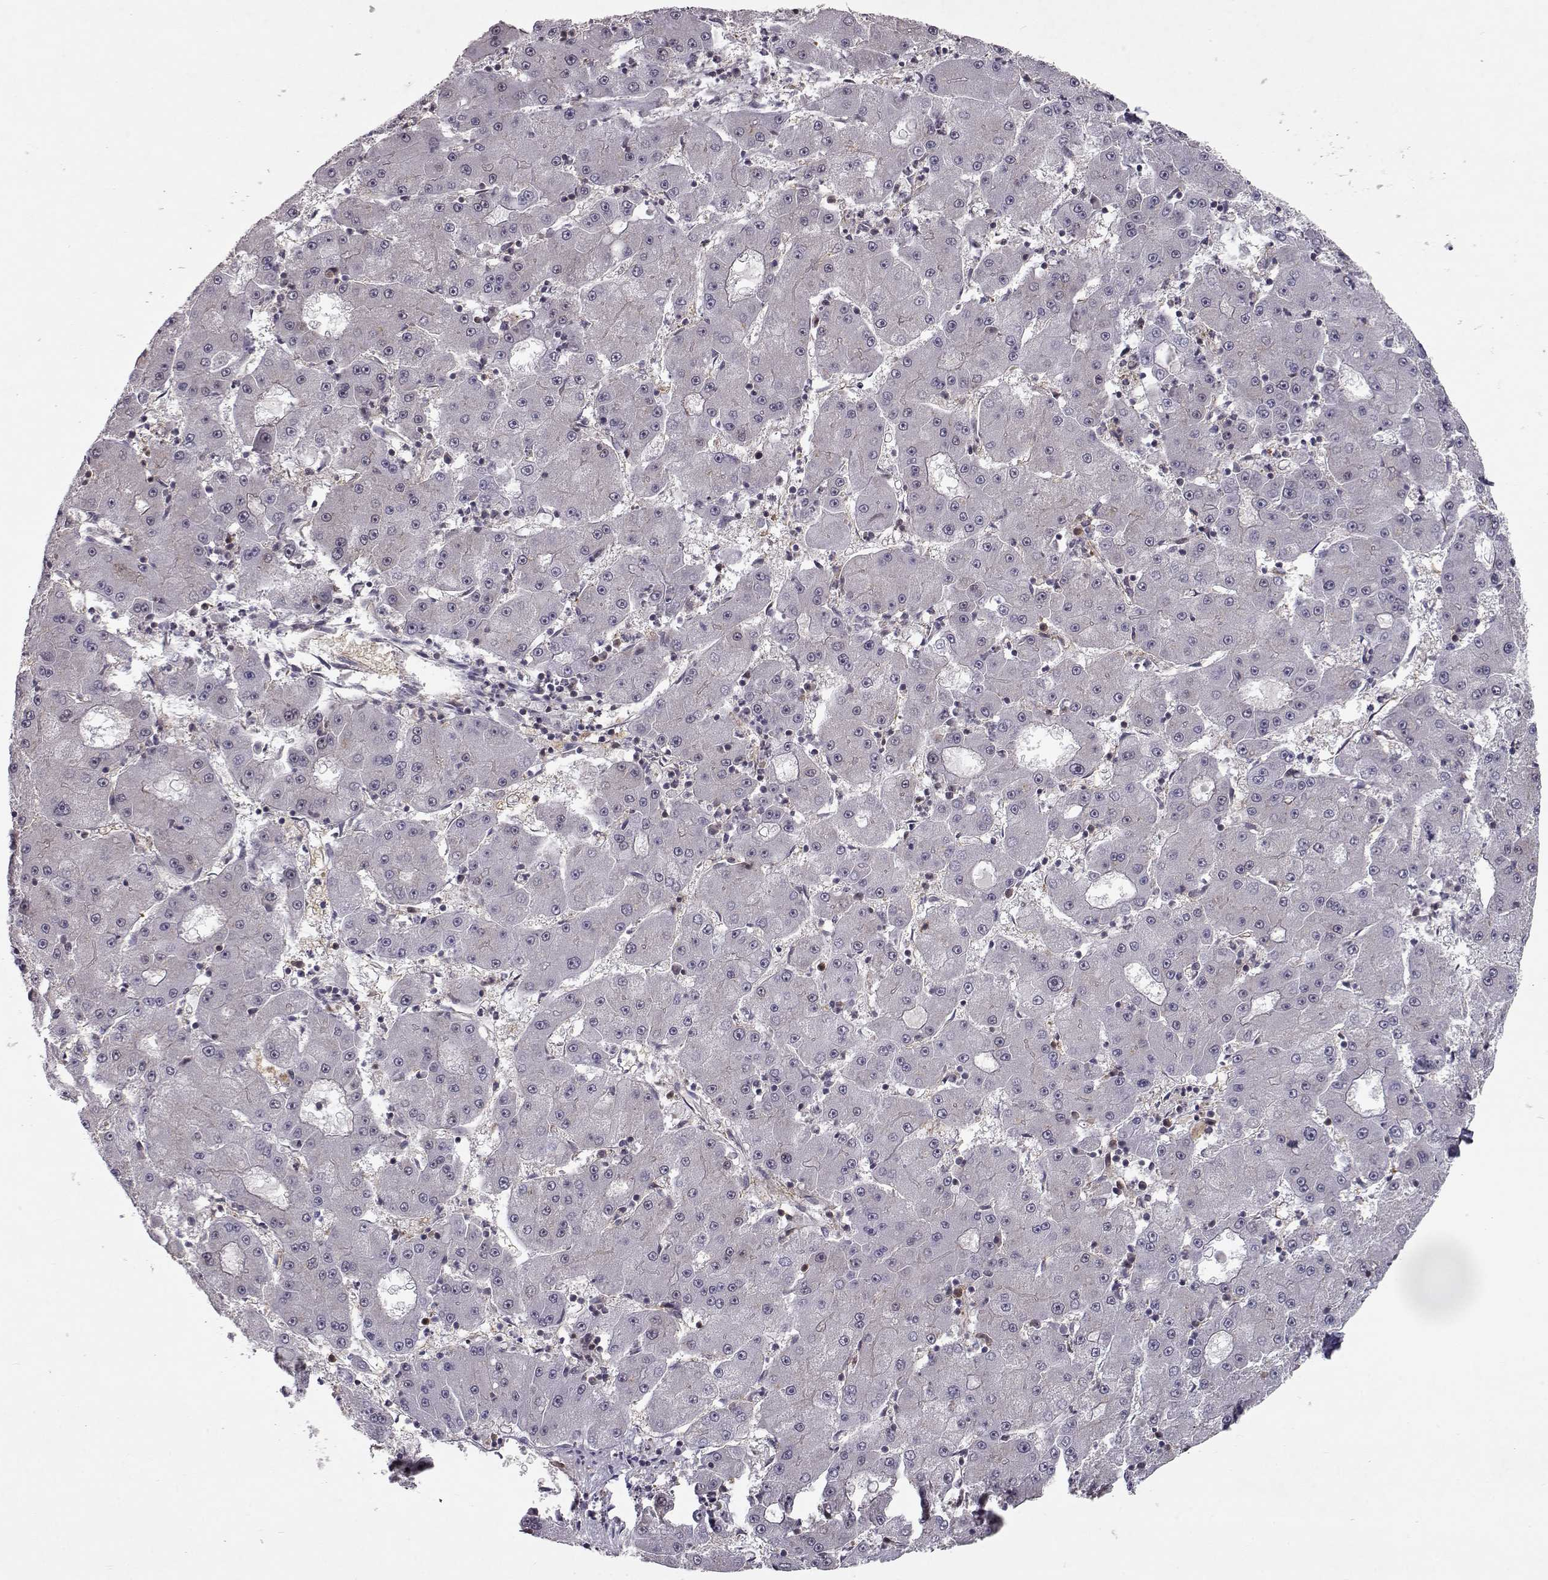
{"staining": {"intensity": "negative", "quantity": "none", "location": "none"}, "tissue": "liver cancer", "cell_type": "Tumor cells", "image_type": "cancer", "snomed": [{"axis": "morphology", "description": "Carcinoma, Hepatocellular, NOS"}, {"axis": "topography", "description": "Liver"}], "caption": "Protein analysis of liver hepatocellular carcinoma exhibits no significant staining in tumor cells.", "gene": "RANBP1", "patient": {"sex": "male", "age": 73}}